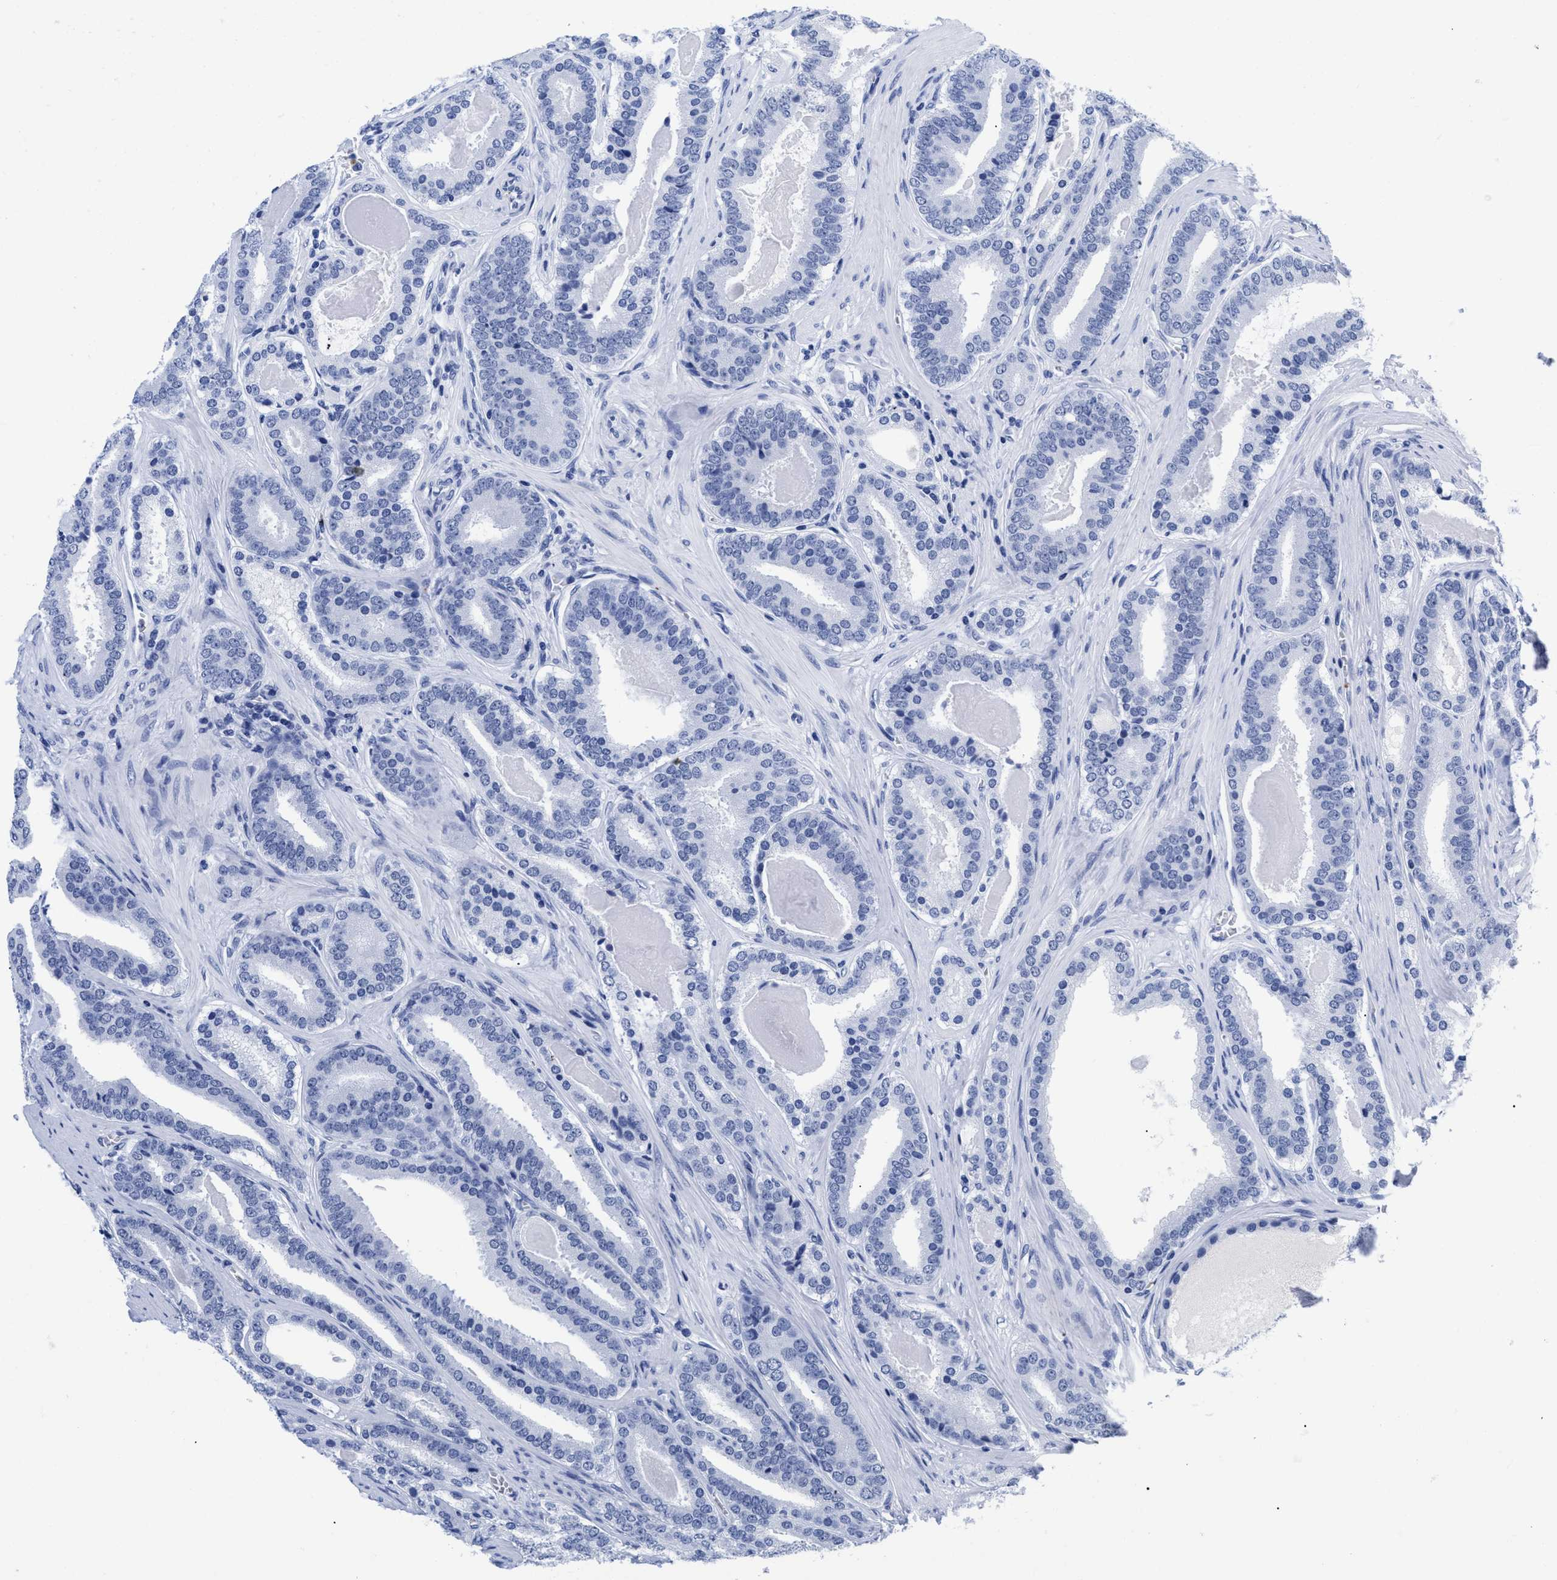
{"staining": {"intensity": "negative", "quantity": "none", "location": "none"}, "tissue": "prostate cancer", "cell_type": "Tumor cells", "image_type": "cancer", "snomed": [{"axis": "morphology", "description": "Adenocarcinoma, High grade"}, {"axis": "topography", "description": "Prostate"}], "caption": "An image of human prostate cancer is negative for staining in tumor cells.", "gene": "TREML1", "patient": {"sex": "male", "age": 60}}